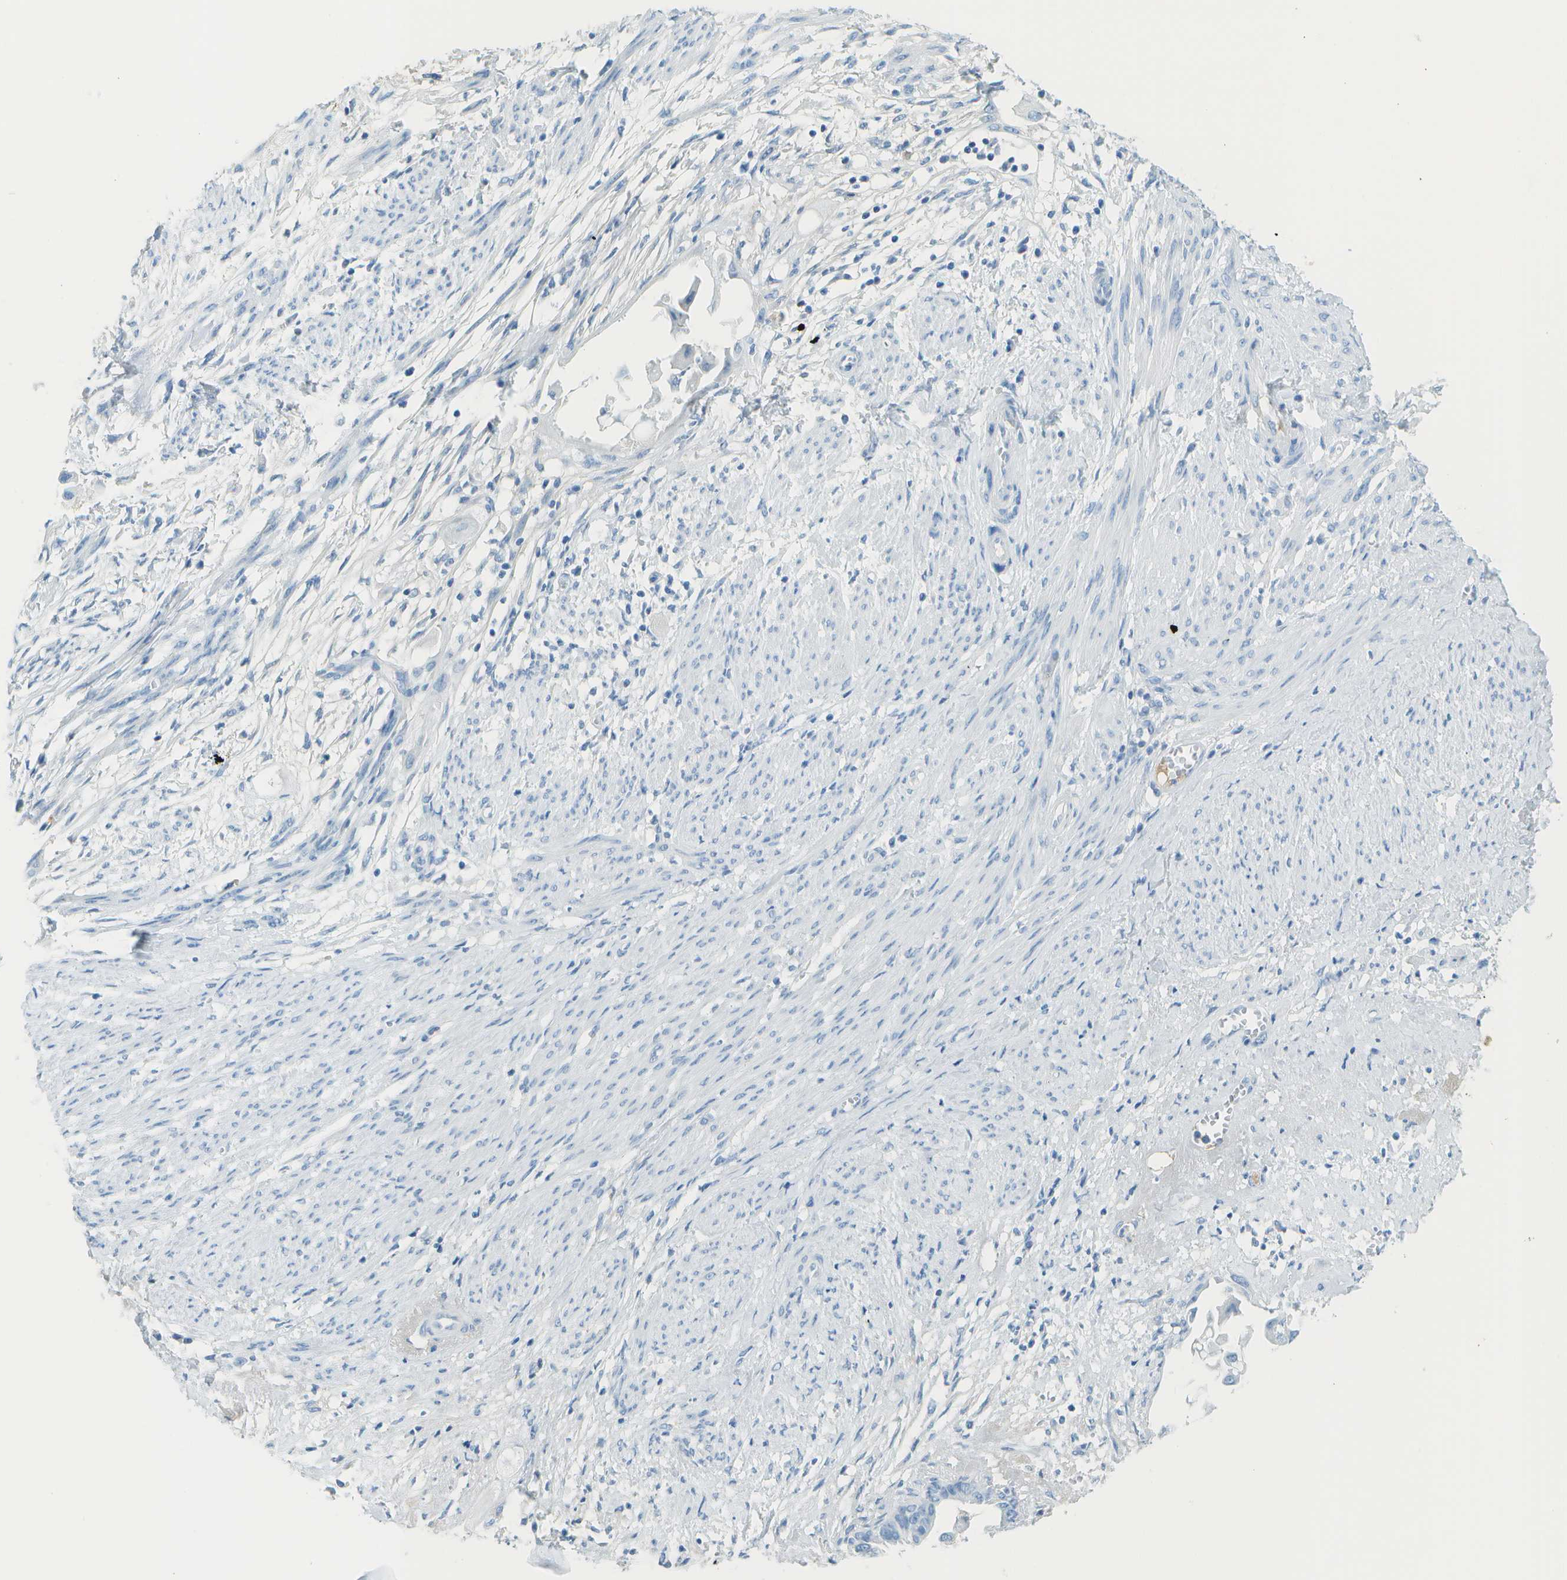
{"staining": {"intensity": "negative", "quantity": "none", "location": "none"}, "tissue": "cervical cancer", "cell_type": "Tumor cells", "image_type": "cancer", "snomed": [{"axis": "morphology", "description": "Normal tissue, NOS"}, {"axis": "morphology", "description": "Adenocarcinoma, NOS"}, {"axis": "topography", "description": "Cervix"}, {"axis": "topography", "description": "Endometrium"}], "caption": "Human cervical cancer (adenocarcinoma) stained for a protein using IHC demonstrates no expression in tumor cells.", "gene": "C1S", "patient": {"sex": "female", "age": 86}}